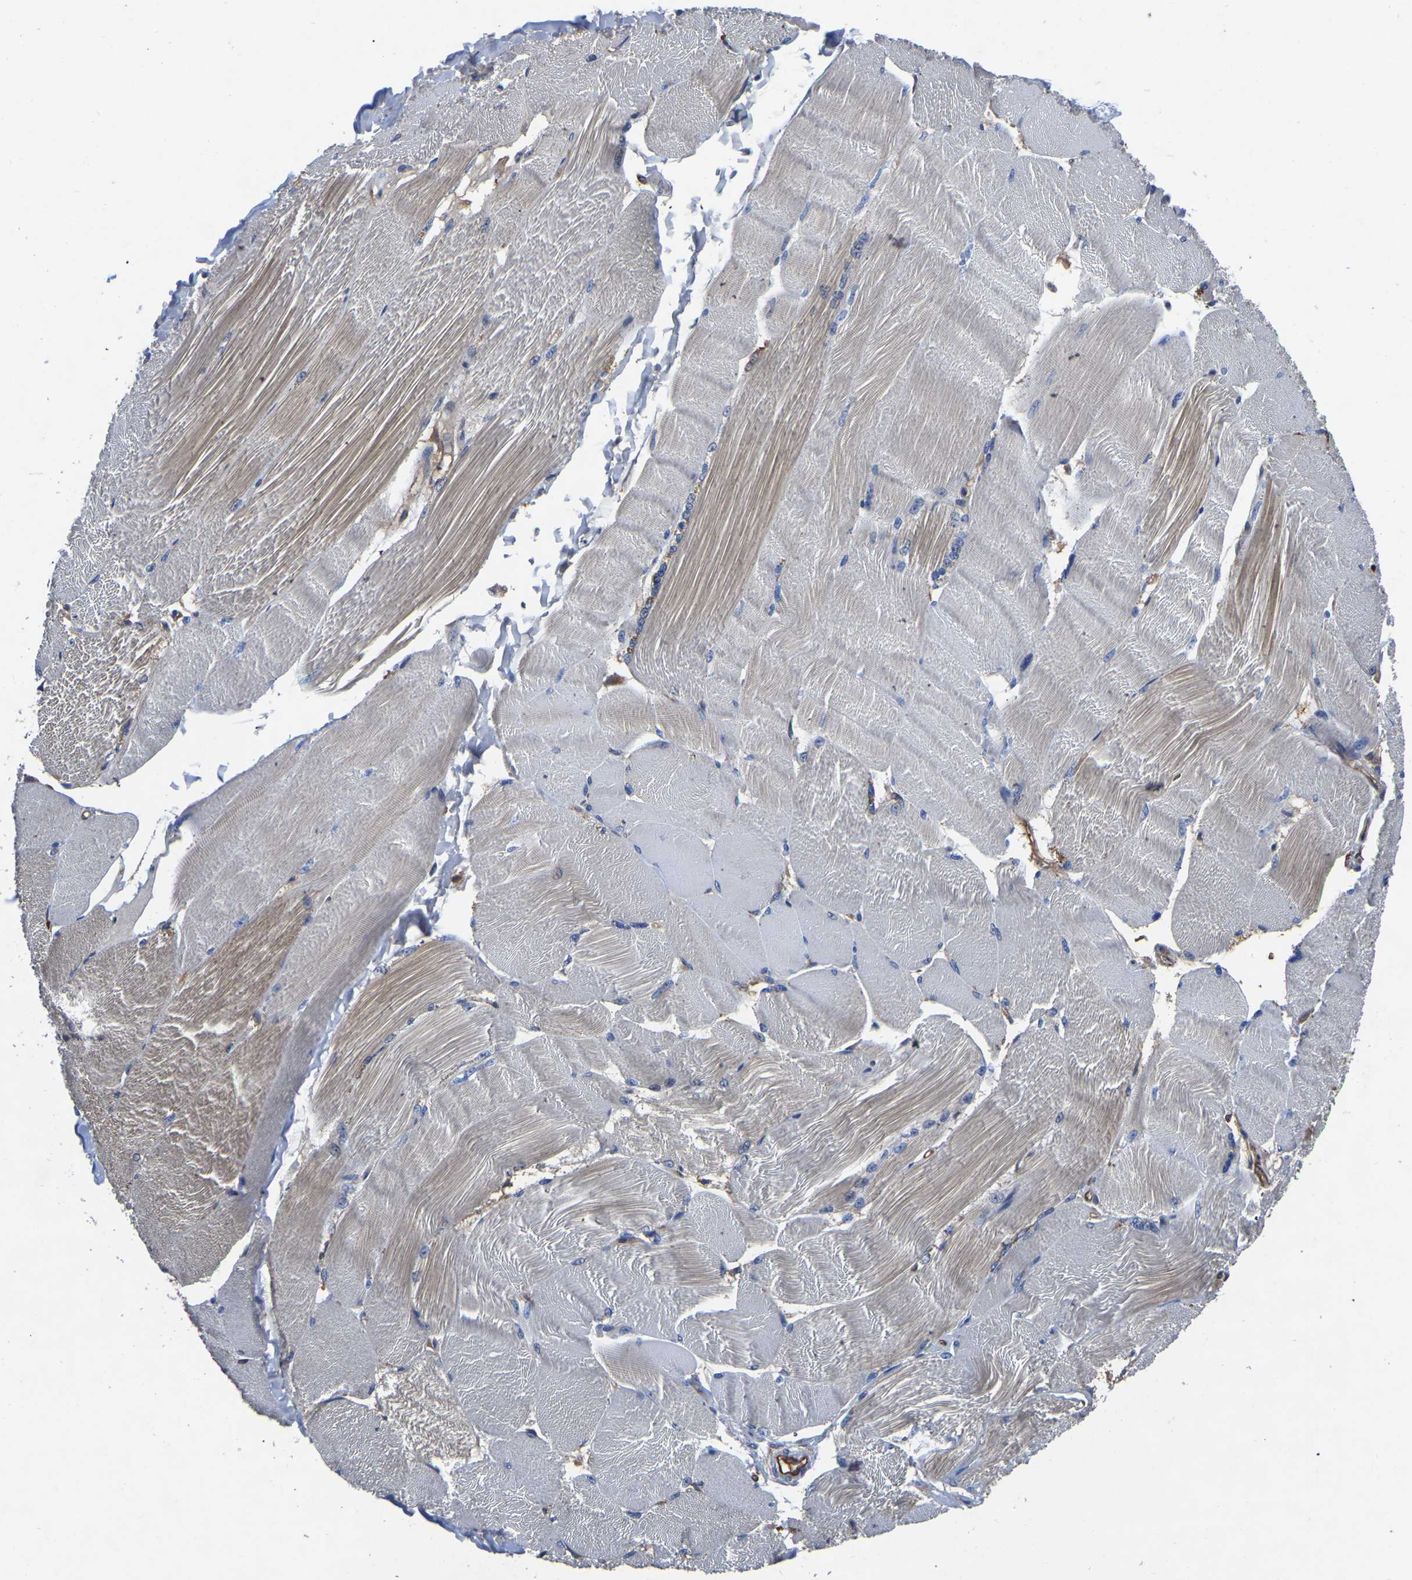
{"staining": {"intensity": "moderate", "quantity": "<25%", "location": "cytoplasmic/membranous"}, "tissue": "skeletal muscle", "cell_type": "Myocytes", "image_type": "normal", "snomed": [{"axis": "morphology", "description": "Normal tissue, NOS"}, {"axis": "topography", "description": "Skin"}, {"axis": "topography", "description": "Skeletal muscle"}], "caption": "Skeletal muscle stained for a protein displays moderate cytoplasmic/membranous positivity in myocytes.", "gene": "ATG2B", "patient": {"sex": "male", "age": 83}}